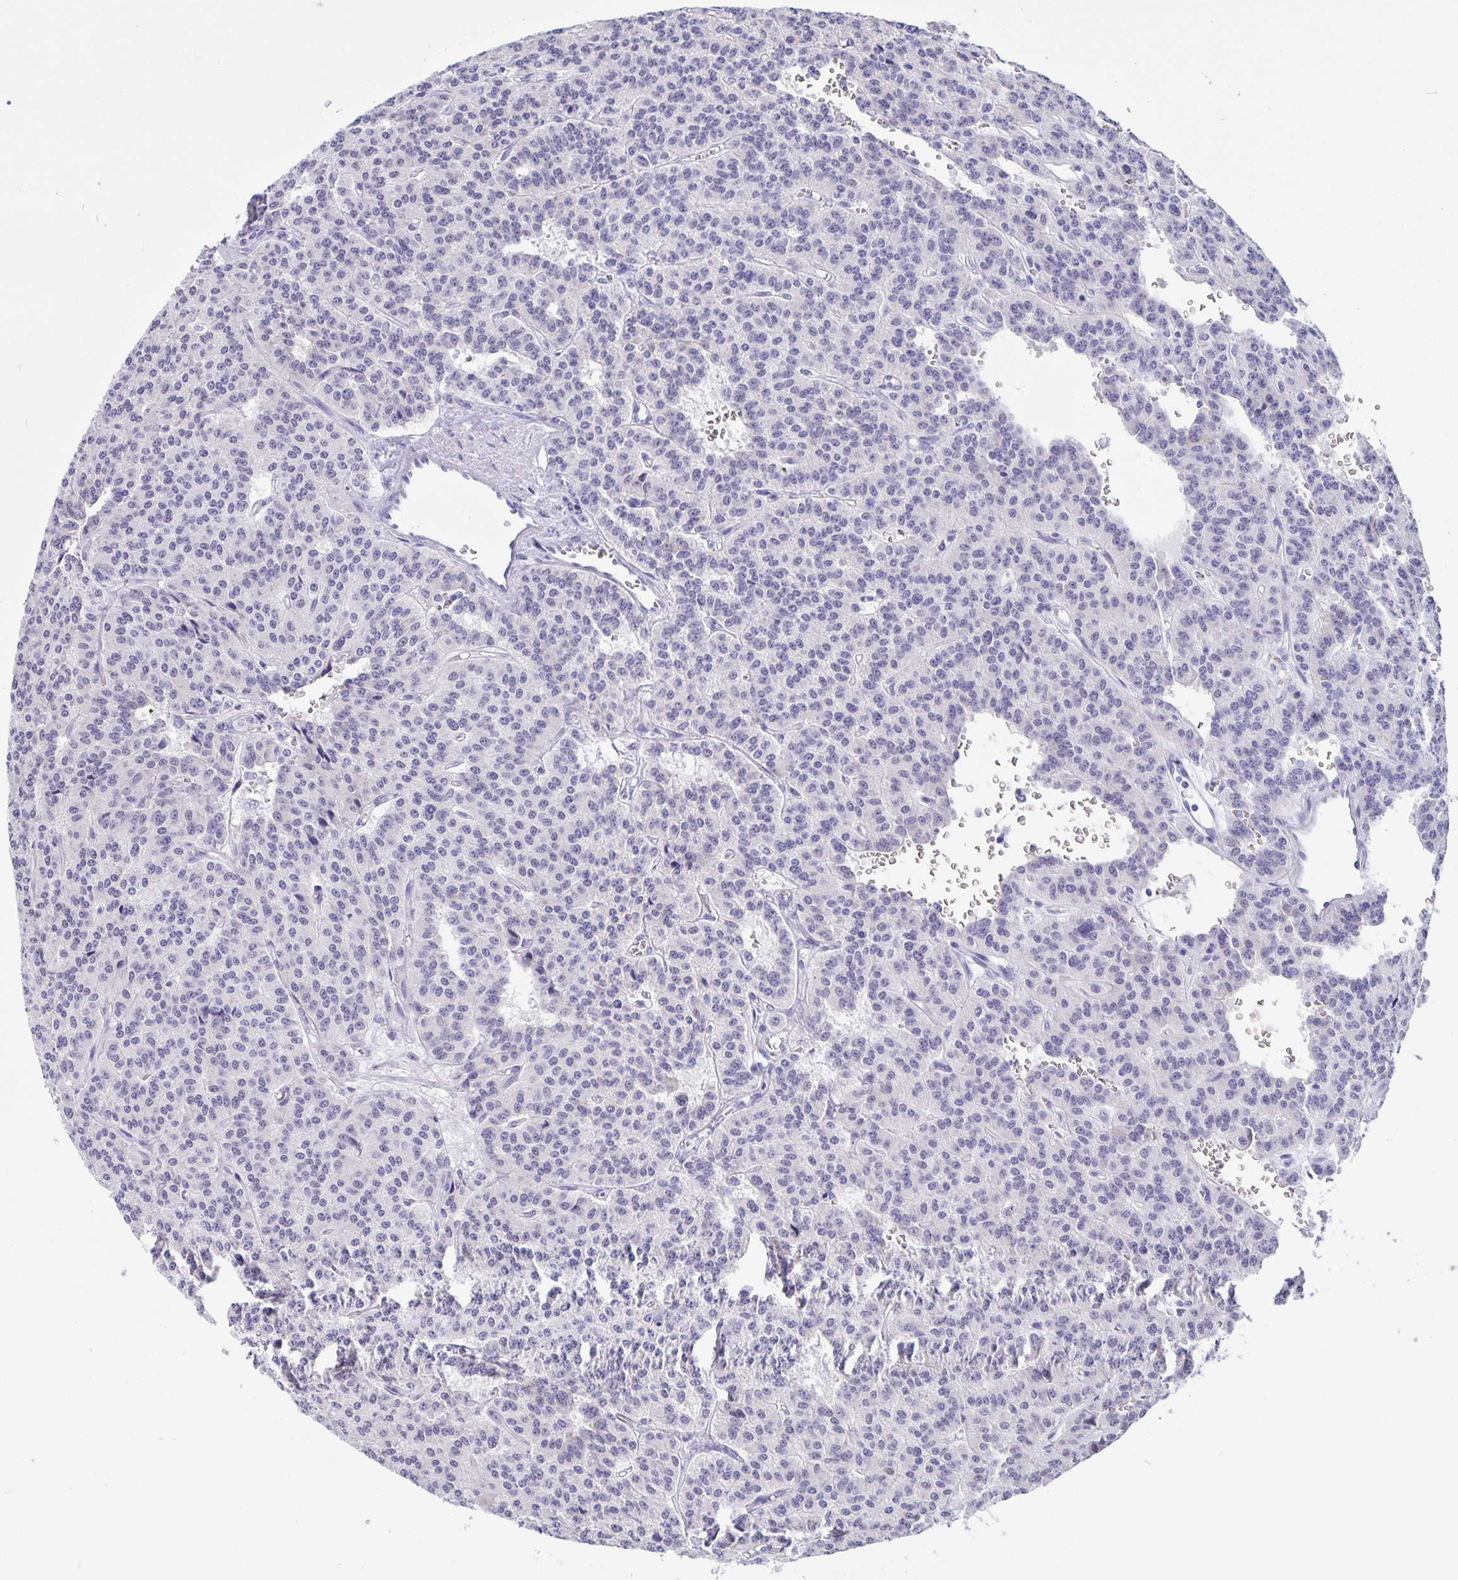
{"staining": {"intensity": "negative", "quantity": "none", "location": "none"}, "tissue": "carcinoid", "cell_type": "Tumor cells", "image_type": "cancer", "snomed": [{"axis": "morphology", "description": "Carcinoid, malignant, NOS"}, {"axis": "topography", "description": "Lung"}], "caption": "The photomicrograph shows no staining of tumor cells in carcinoid. (IHC, brightfield microscopy, high magnification).", "gene": "ERMN", "patient": {"sex": "female", "age": 71}}